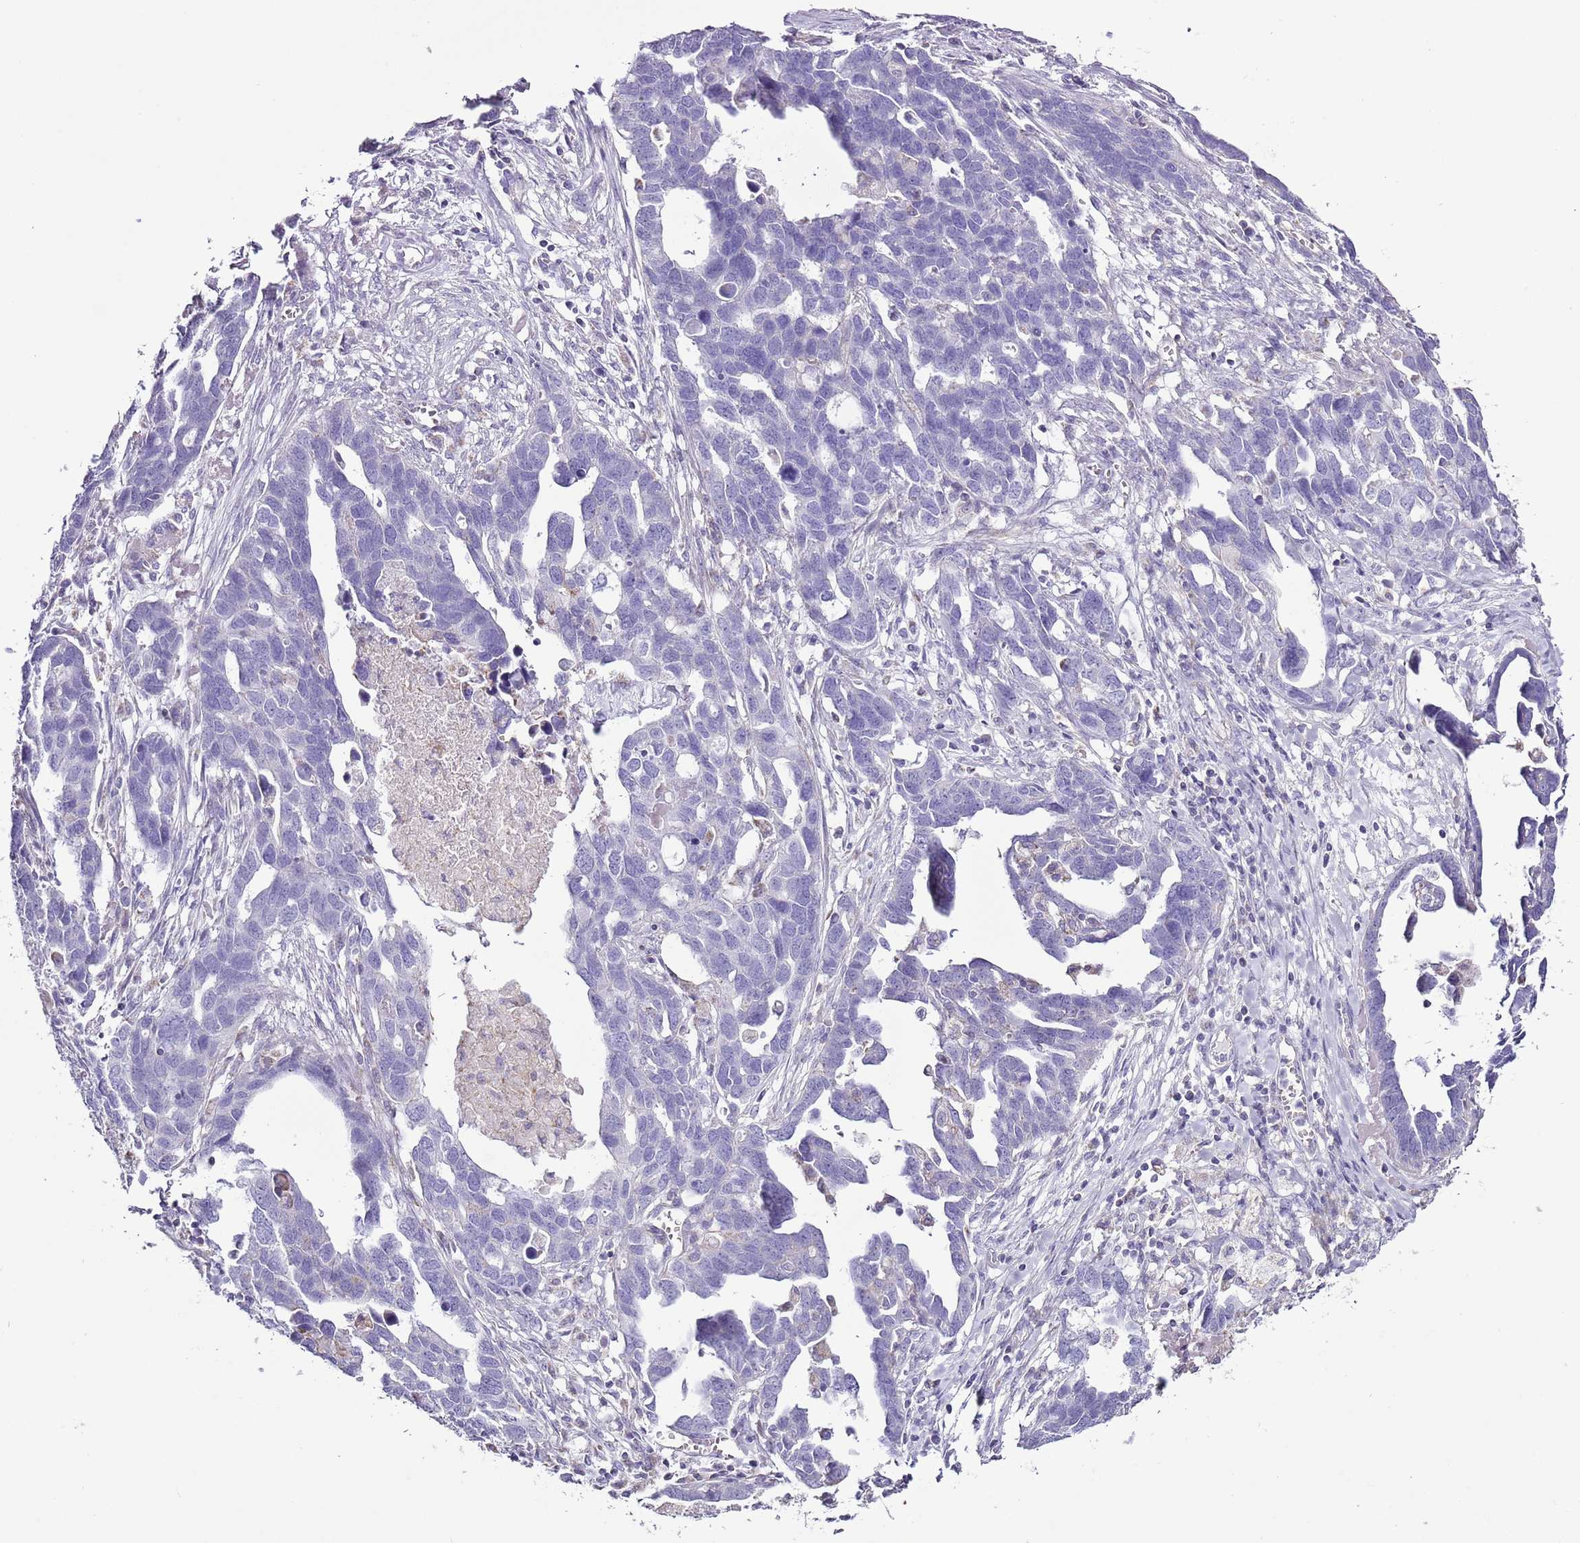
{"staining": {"intensity": "negative", "quantity": "none", "location": "none"}, "tissue": "ovarian cancer", "cell_type": "Tumor cells", "image_type": "cancer", "snomed": [{"axis": "morphology", "description": "Cystadenocarcinoma, serous, NOS"}, {"axis": "topography", "description": "Ovary"}], "caption": "There is no significant positivity in tumor cells of ovarian cancer (serous cystadenocarcinoma).", "gene": "SLC23A1", "patient": {"sex": "female", "age": 54}}